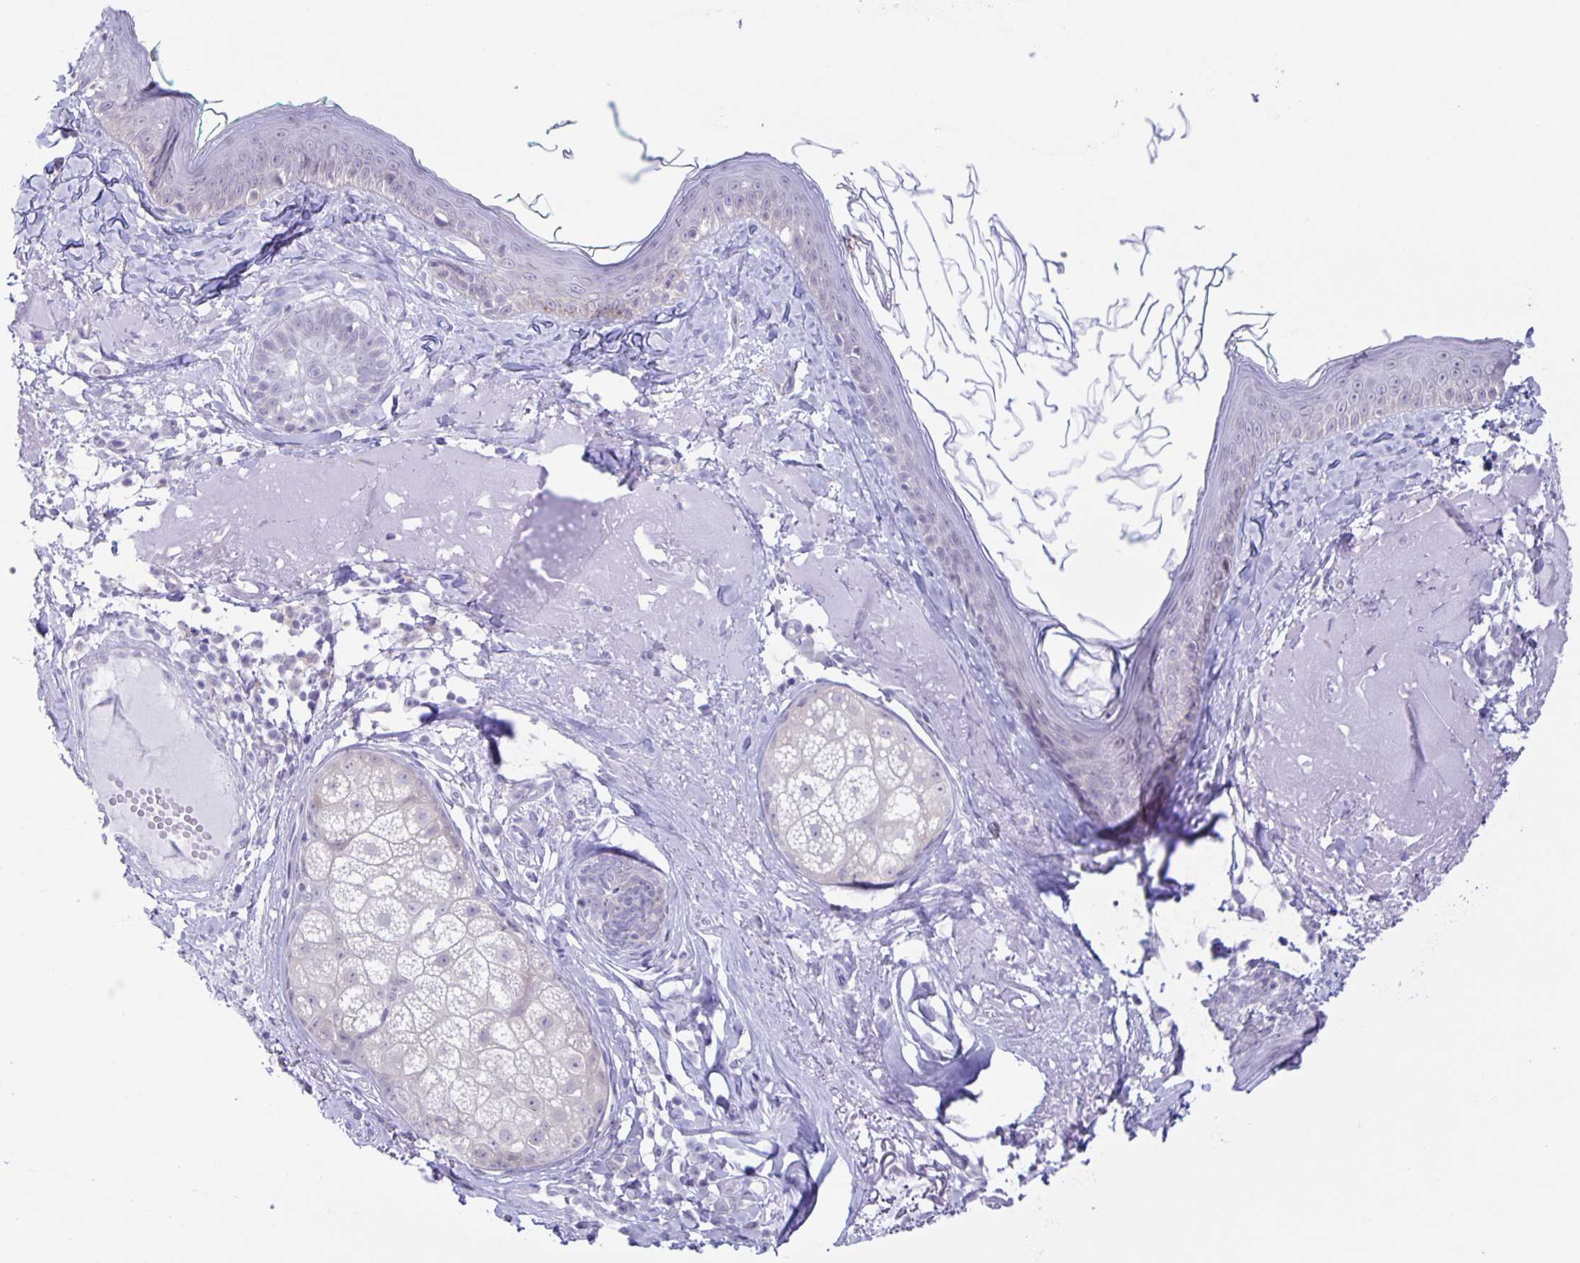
{"staining": {"intensity": "negative", "quantity": "none", "location": "none"}, "tissue": "skin", "cell_type": "Fibroblasts", "image_type": "normal", "snomed": [{"axis": "morphology", "description": "Normal tissue, NOS"}, {"axis": "topography", "description": "Skin"}], "caption": "A high-resolution histopathology image shows immunohistochemistry (IHC) staining of benign skin, which displays no significant expression in fibroblasts.", "gene": "LIPA", "patient": {"sex": "male", "age": 73}}